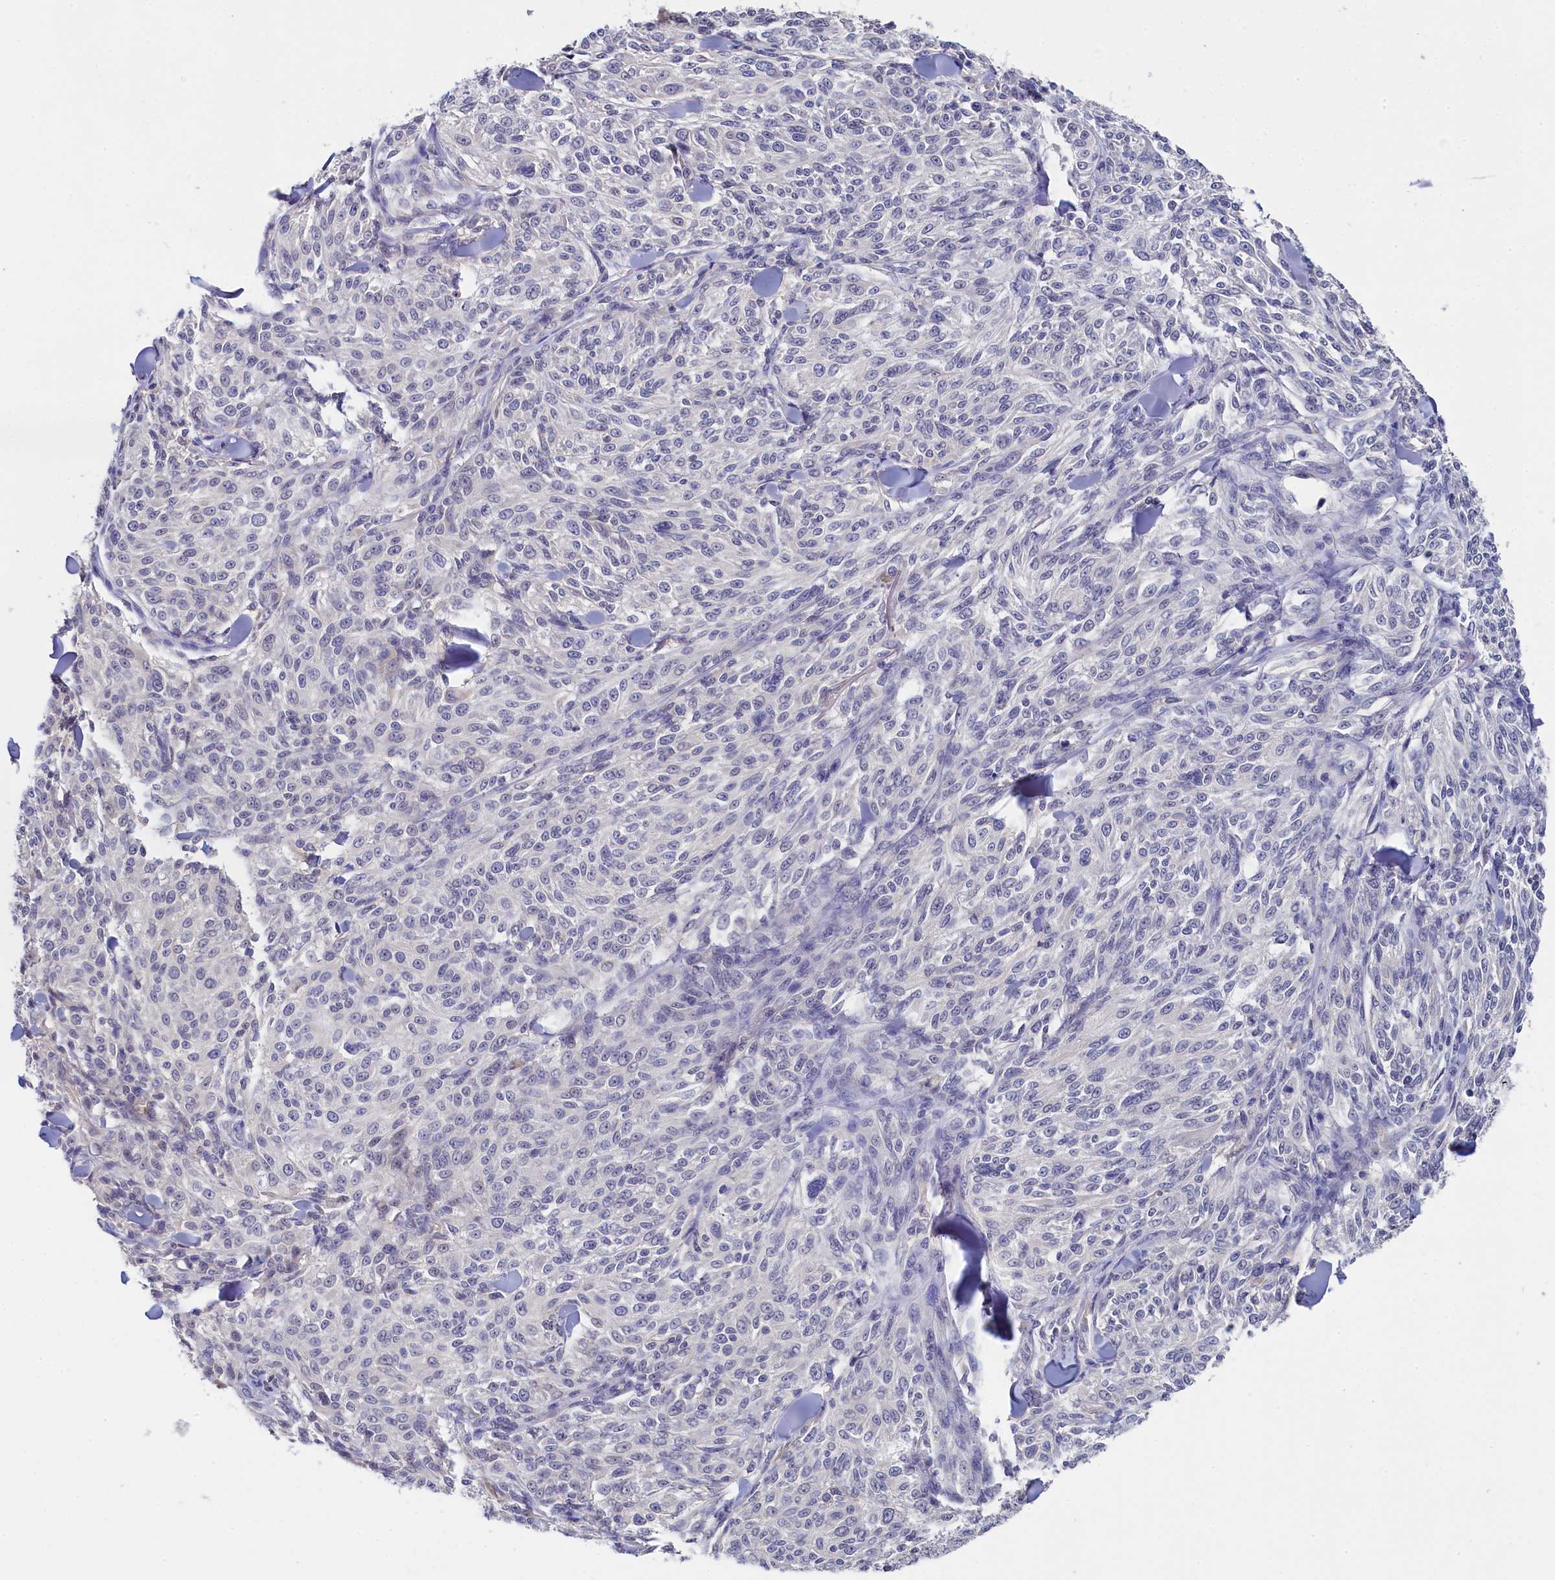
{"staining": {"intensity": "negative", "quantity": "none", "location": "none"}, "tissue": "melanoma", "cell_type": "Tumor cells", "image_type": "cancer", "snomed": [{"axis": "morphology", "description": "Malignant melanoma, NOS"}, {"axis": "topography", "description": "Skin of trunk"}], "caption": "Image shows no significant protein positivity in tumor cells of malignant melanoma.", "gene": "C11orf54", "patient": {"sex": "male", "age": 71}}